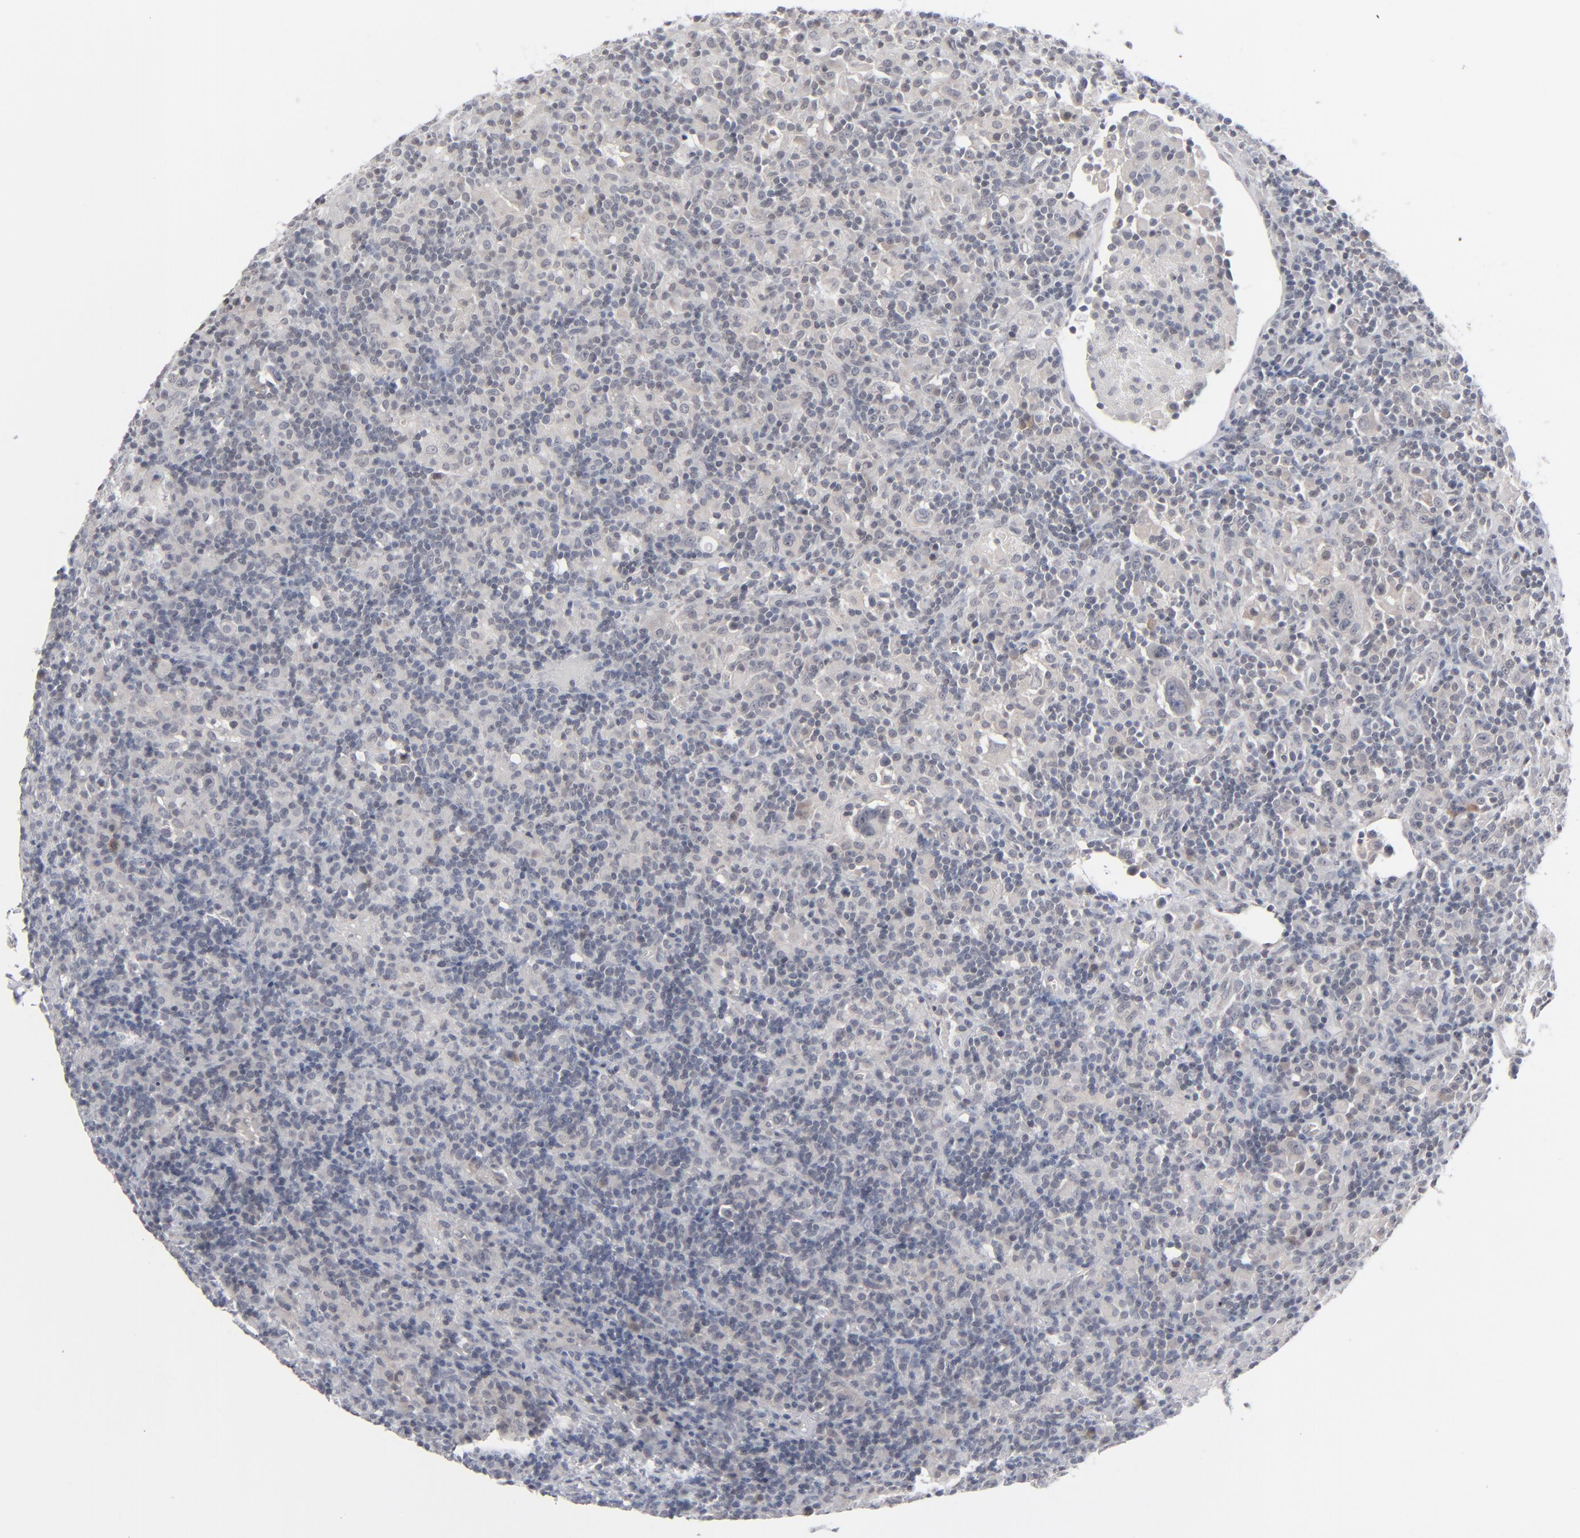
{"staining": {"intensity": "negative", "quantity": "none", "location": "none"}, "tissue": "lymphoma", "cell_type": "Tumor cells", "image_type": "cancer", "snomed": [{"axis": "morphology", "description": "Hodgkin's disease, NOS"}, {"axis": "topography", "description": "Lymph node"}], "caption": "DAB immunohistochemical staining of Hodgkin's disease reveals no significant staining in tumor cells.", "gene": "POF1B", "patient": {"sex": "male", "age": 46}}